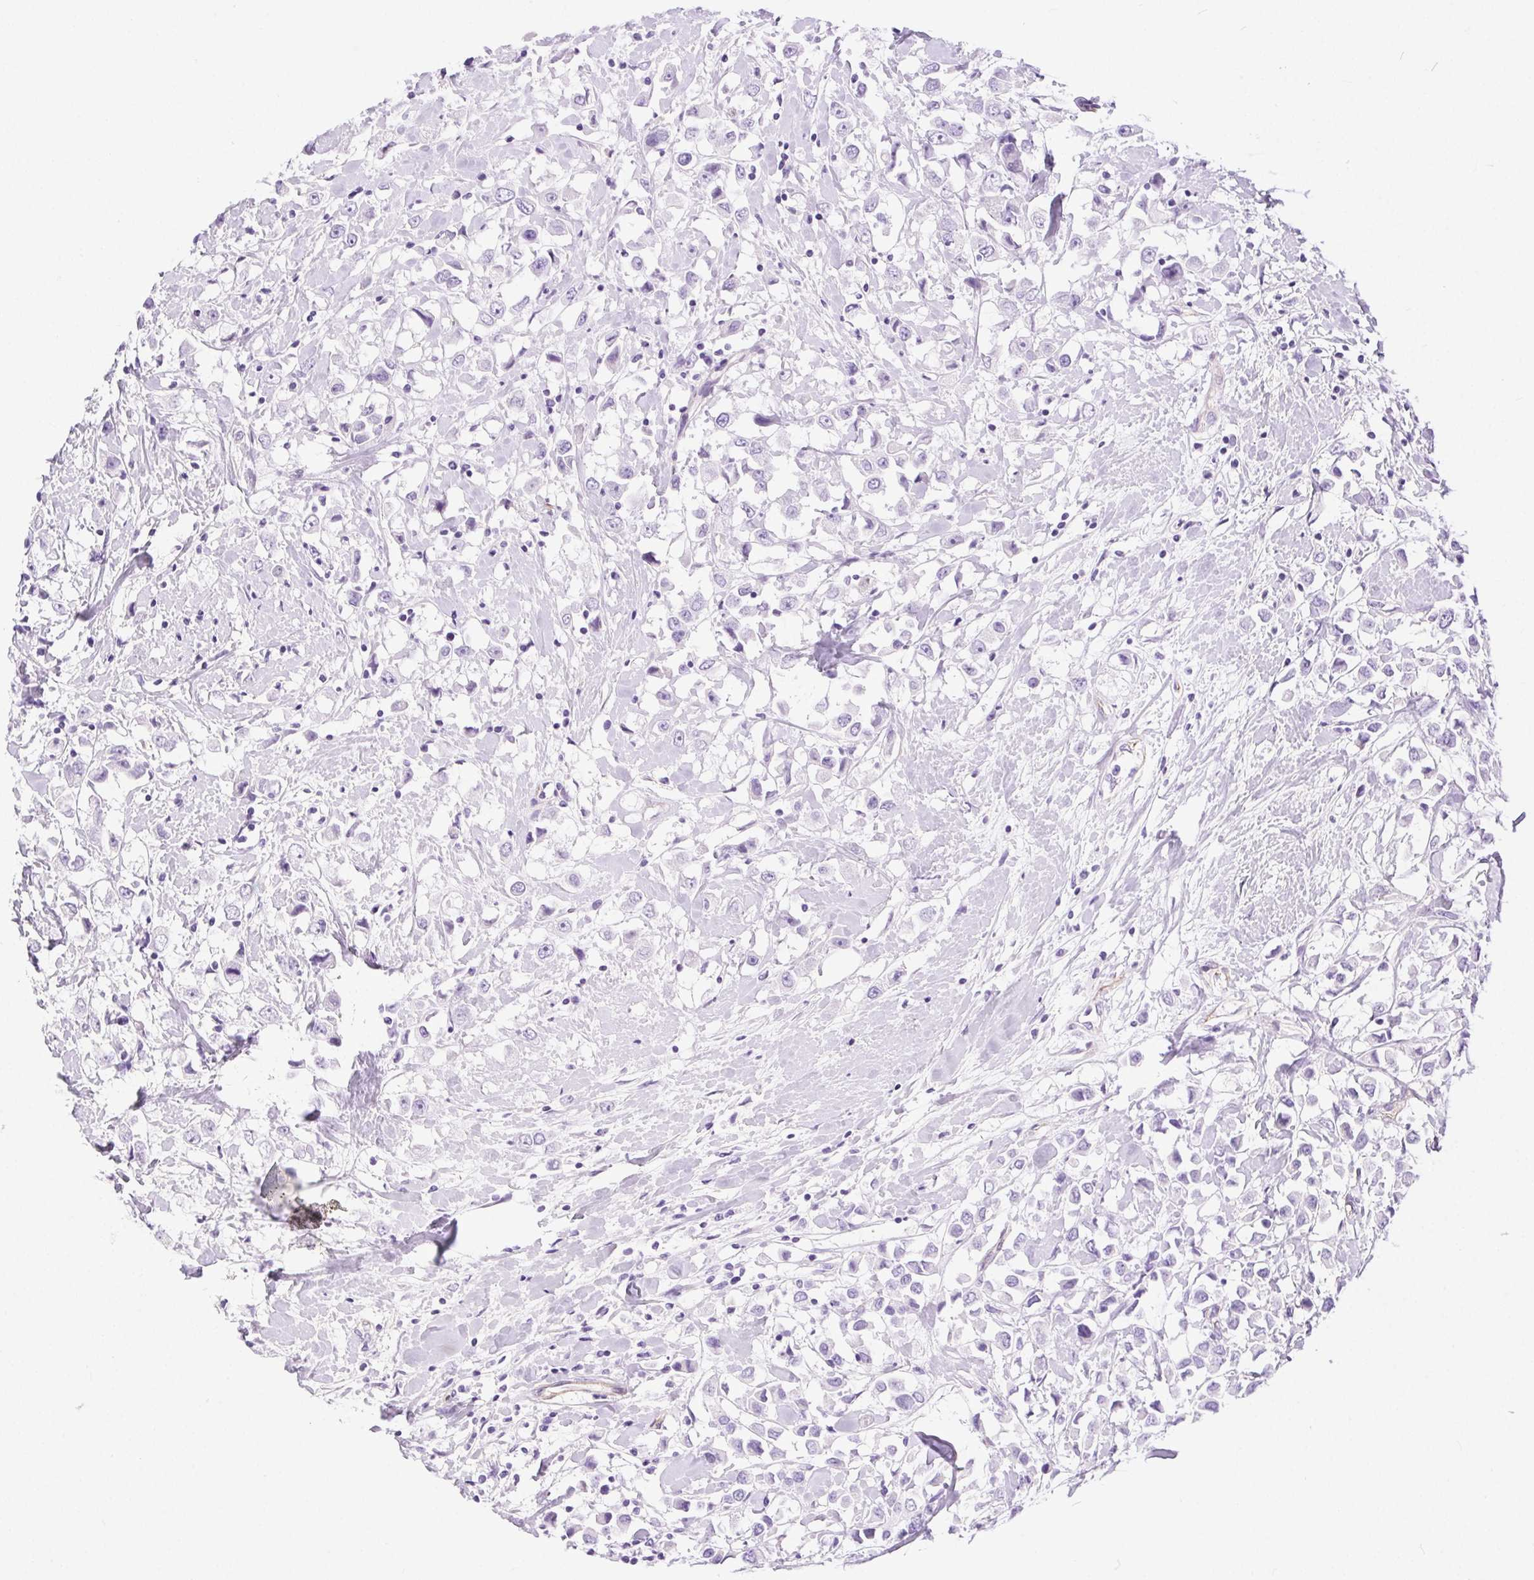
{"staining": {"intensity": "negative", "quantity": "none", "location": "none"}, "tissue": "breast cancer", "cell_type": "Tumor cells", "image_type": "cancer", "snomed": [{"axis": "morphology", "description": "Duct carcinoma"}, {"axis": "topography", "description": "Breast"}], "caption": "Photomicrograph shows no significant protein expression in tumor cells of breast invasive ductal carcinoma. (Stains: DAB immunohistochemistry (IHC) with hematoxylin counter stain, Microscopy: brightfield microscopy at high magnification).", "gene": "SHCBP1L", "patient": {"sex": "female", "age": 61}}